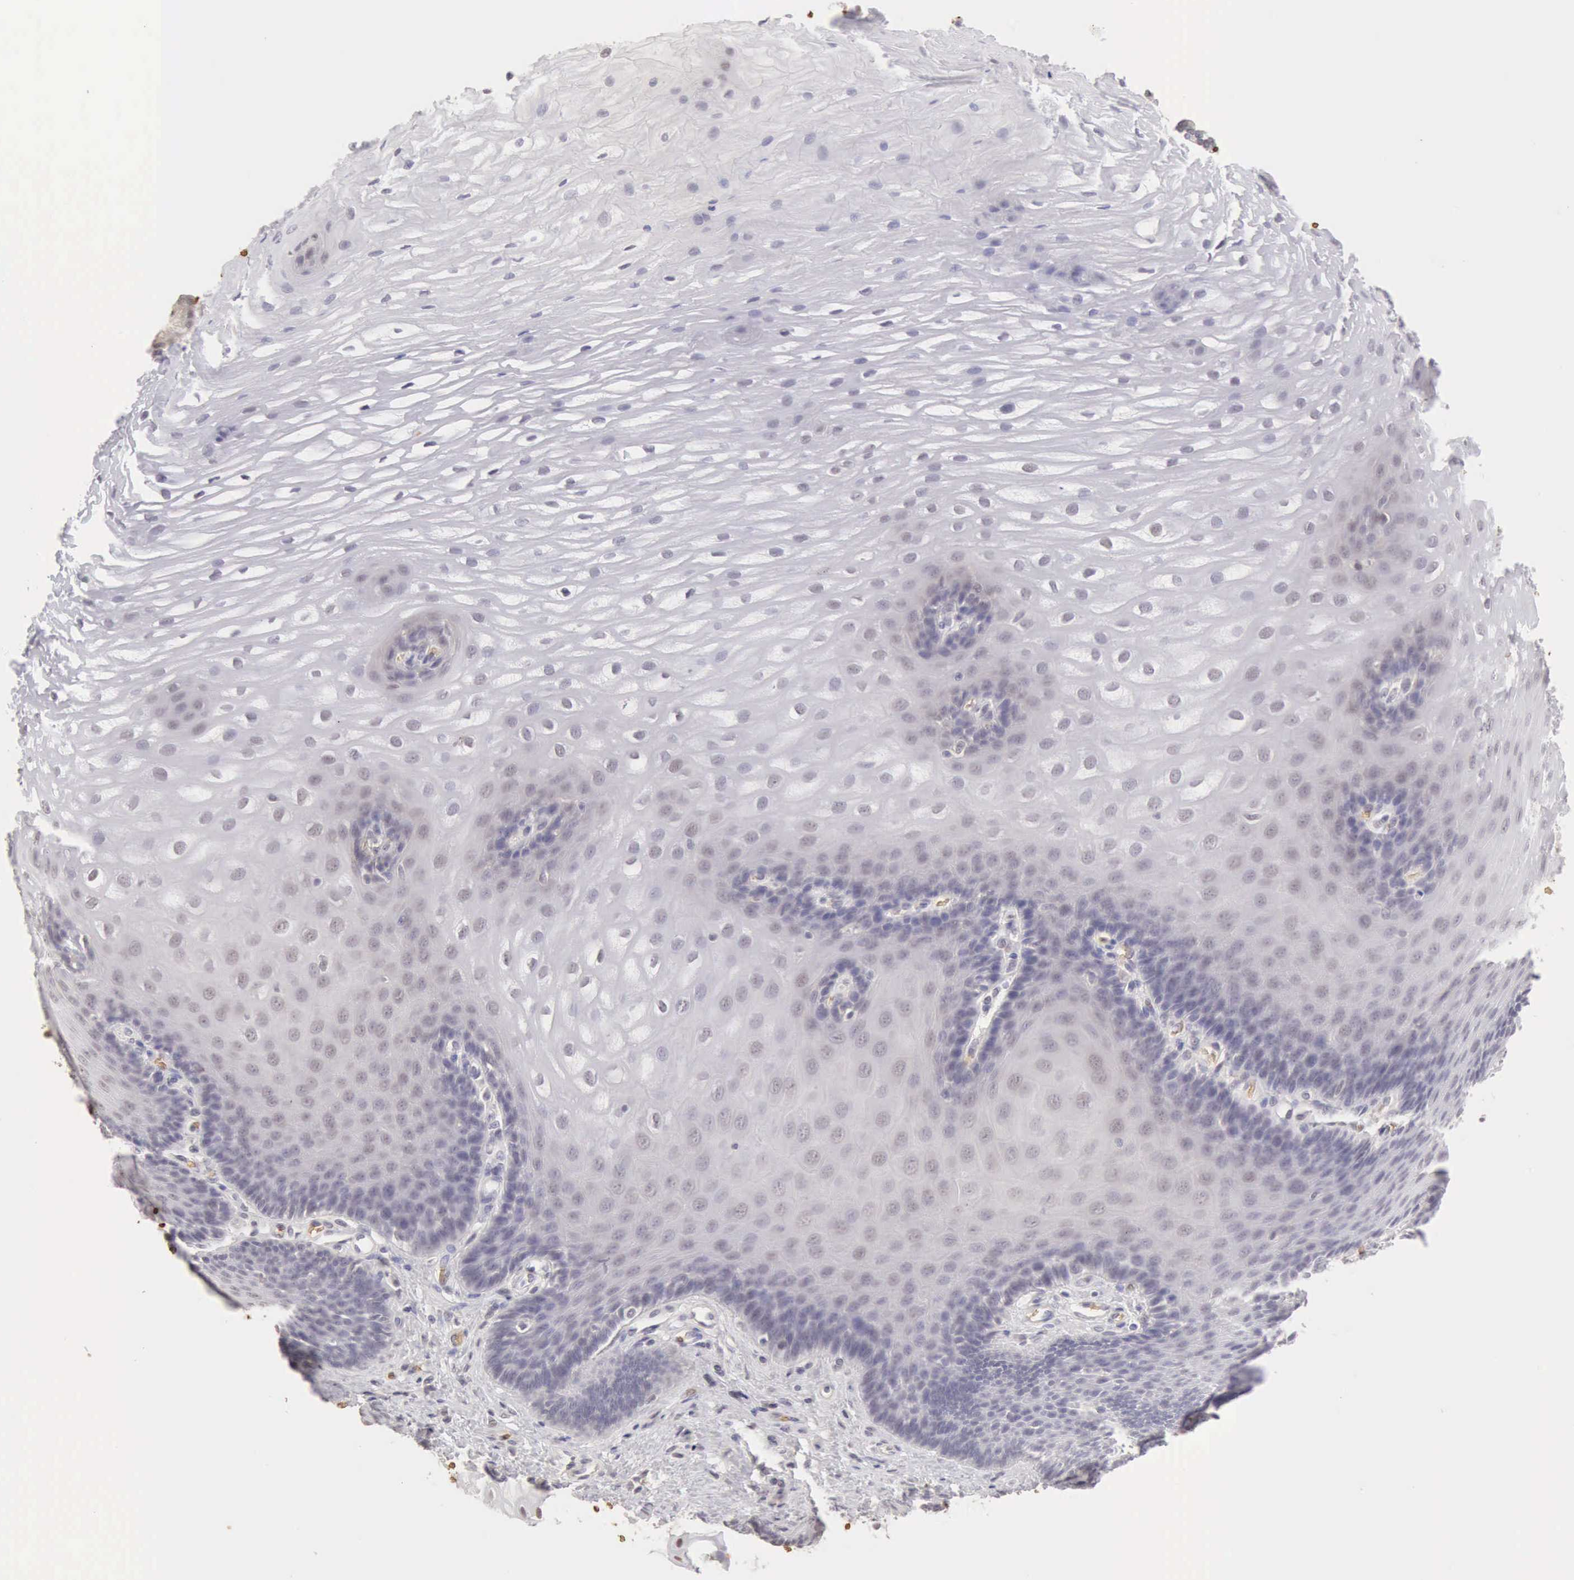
{"staining": {"intensity": "negative", "quantity": "none", "location": "none"}, "tissue": "esophagus", "cell_type": "Squamous epithelial cells", "image_type": "normal", "snomed": [{"axis": "morphology", "description": "Normal tissue, NOS"}, {"axis": "morphology", "description": "Adenocarcinoma, NOS"}, {"axis": "topography", "description": "Esophagus"}, {"axis": "topography", "description": "Stomach"}], "caption": "Immunohistochemistry image of normal esophagus stained for a protein (brown), which shows no positivity in squamous epithelial cells. Nuclei are stained in blue.", "gene": "CFI", "patient": {"sex": "male", "age": 62}}